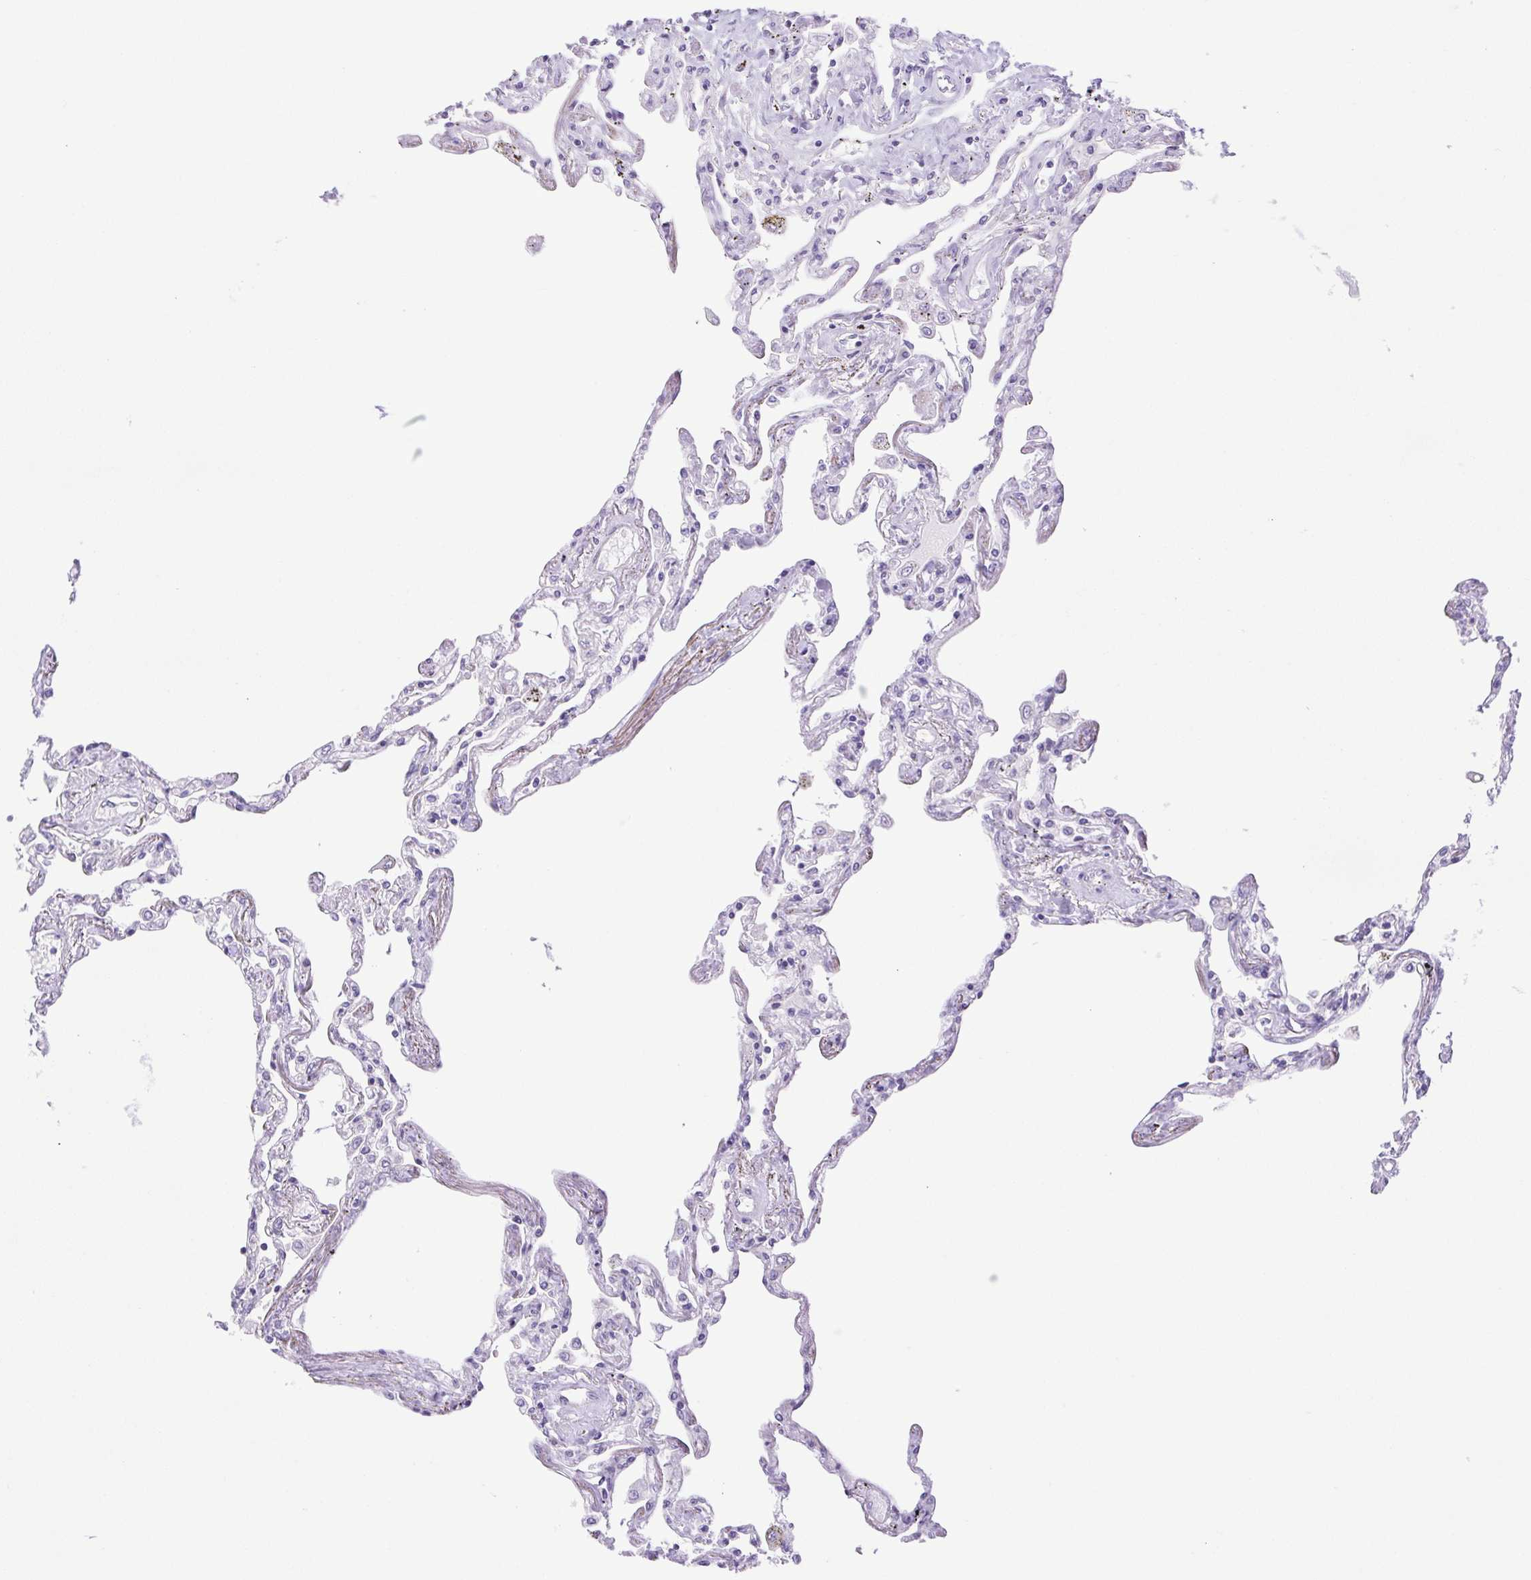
{"staining": {"intensity": "negative", "quantity": "none", "location": "none"}, "tissue": "lung", "cell_type": "Alveolar cells", "image_type": "normal", "snomed": [{"axis": "morphology", "description": "Normal tissue, NOS"}, {"axis": "morphology", "description": "Adenocarcinoma, NOS"}, {"axis": "topography", "description": "Cartilage tissue"}, {"axis": "topography", "description": "Lung"}], "caption": "Immunohistochemistry histopathology image of unremarkable human lung stained for a protein (brown), which exhibits no expression in alveolar cells.", "gene": "CDSN", "patient": {"sex": "female", "age": 67}}